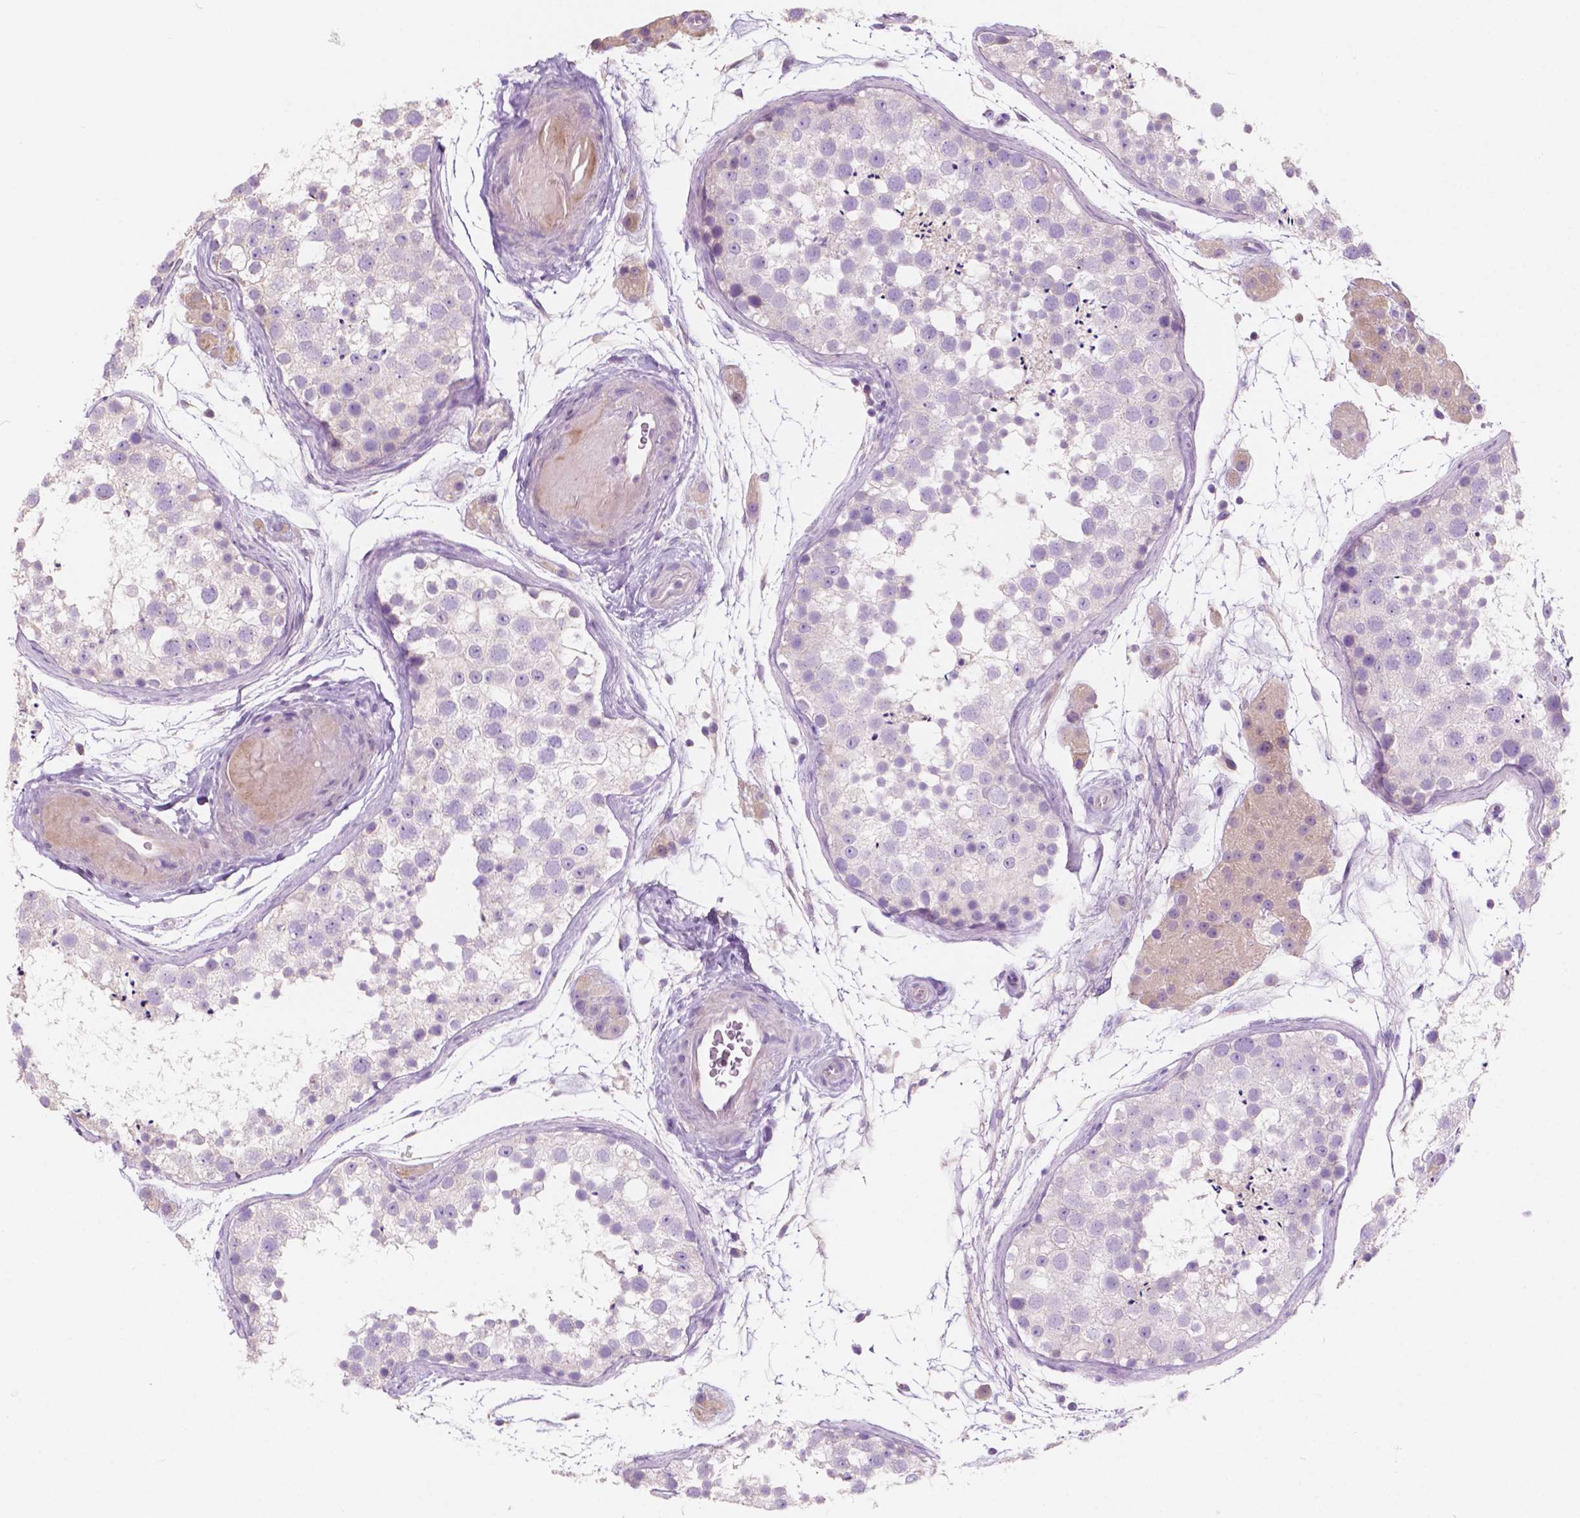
{"staining": {"intensity": "negative", "quantity": "none", "location": "none"}, "tissue": "testis", "cell_type": "Cells in seminiferous ducts", "image_type": "normal", "snomed": [{"axis": "morphology", "description": "Normal tissue, NOS"}, {"axis": "topography", "description": "Testis"}], "caption": "This is a image of immunohistochemistry staining of unremarkable testis, which shows no staining in cells in seminiferous ducts.", "gene": "SEMA4A", "patient": {"sex": "male", "age": 41}}